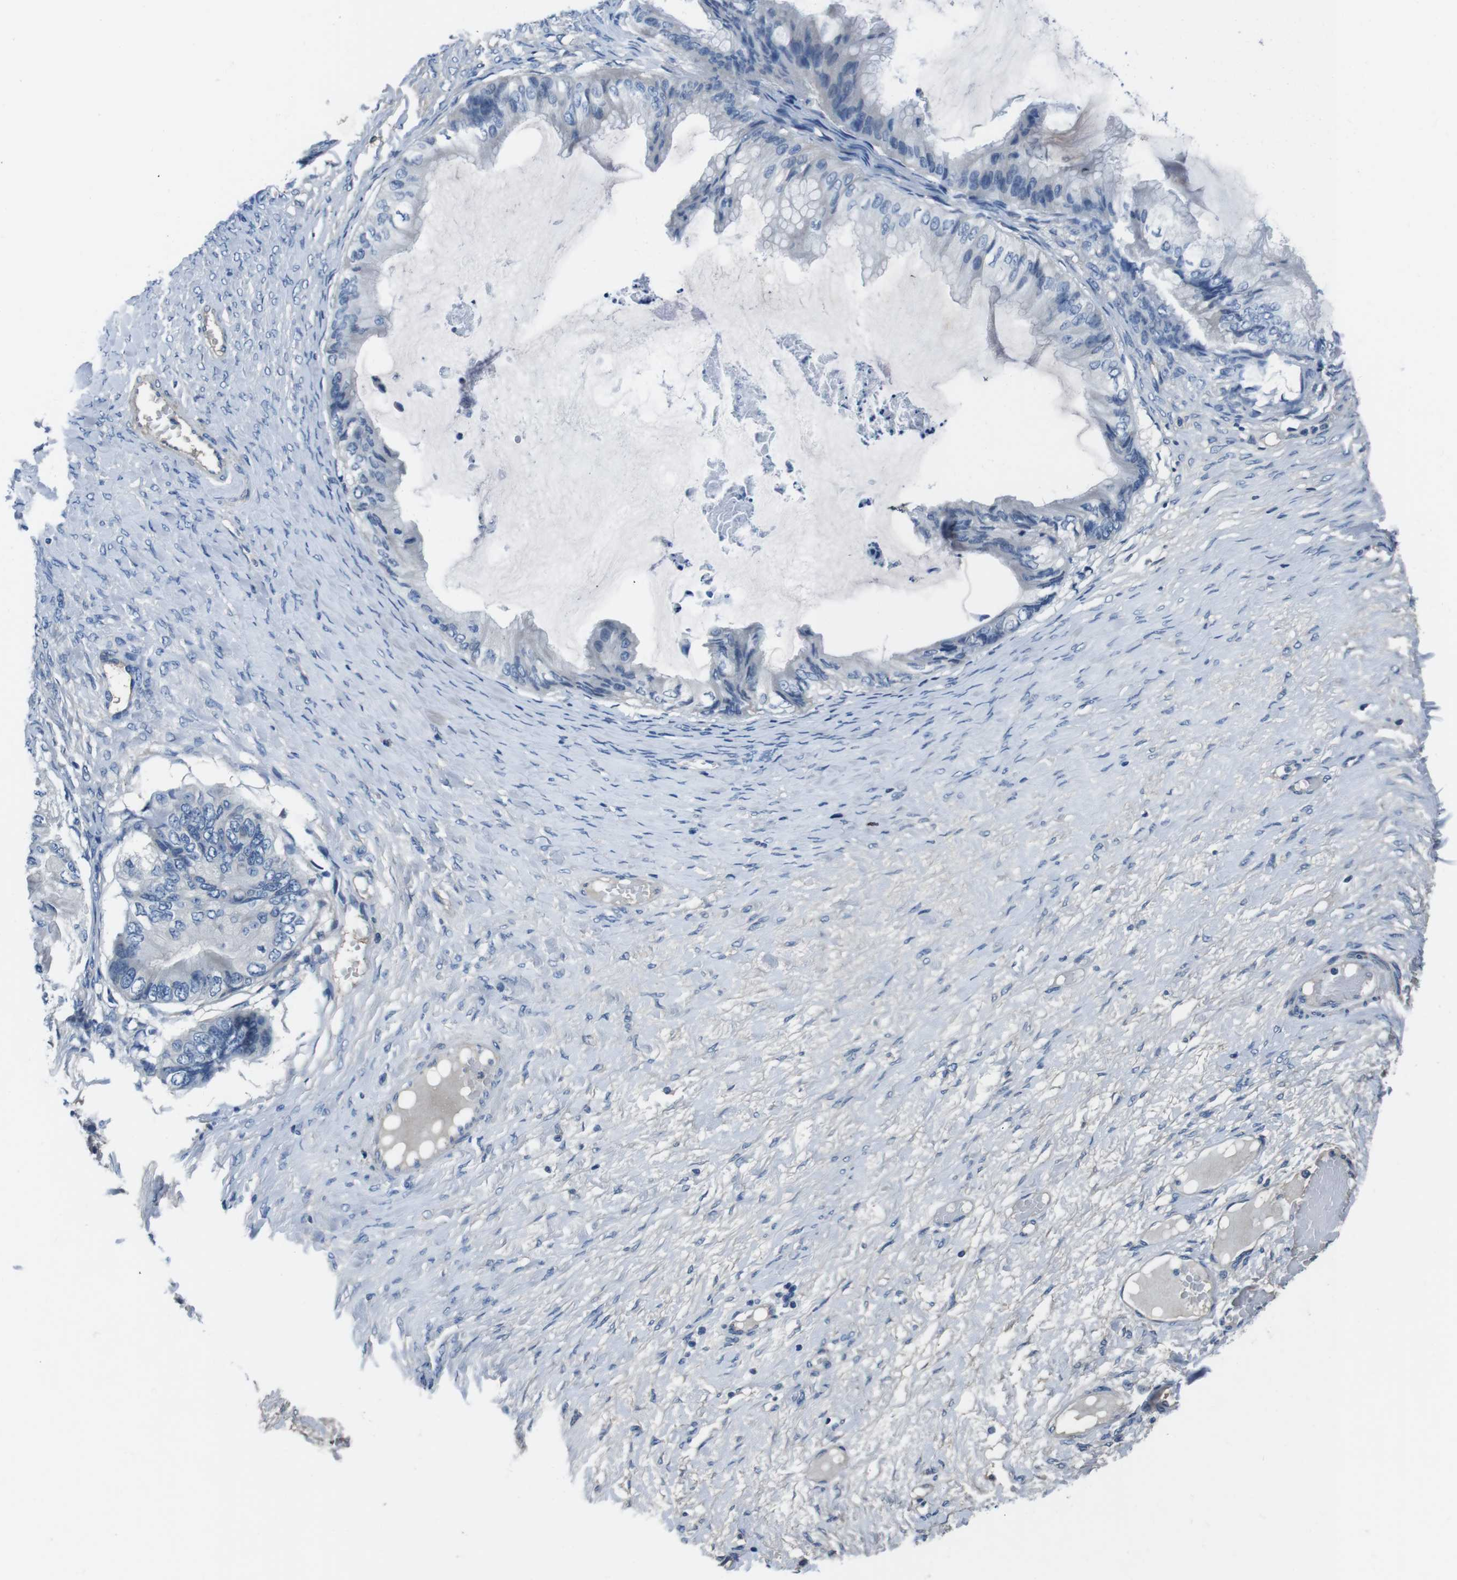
{"staining": {"intensity": "negative", "quantity": "none", "location": "none"}, "tissue": "ovarian cancer", "cell_type": "Tumor cells", "image_type": "cancer", "snomed": [{"axis": "morphology", "description": "Cystadenocarcinoma, mucinous, NOS"}, {"axis": "topography", "description": "Ovary"}], "caption": "Tumor cells show no significant protein expression in ovarian cancer (mucinous cystadenocarcinoma).", "gene": "CASQ1", "patient": {"sex": "female", "age": 61}}